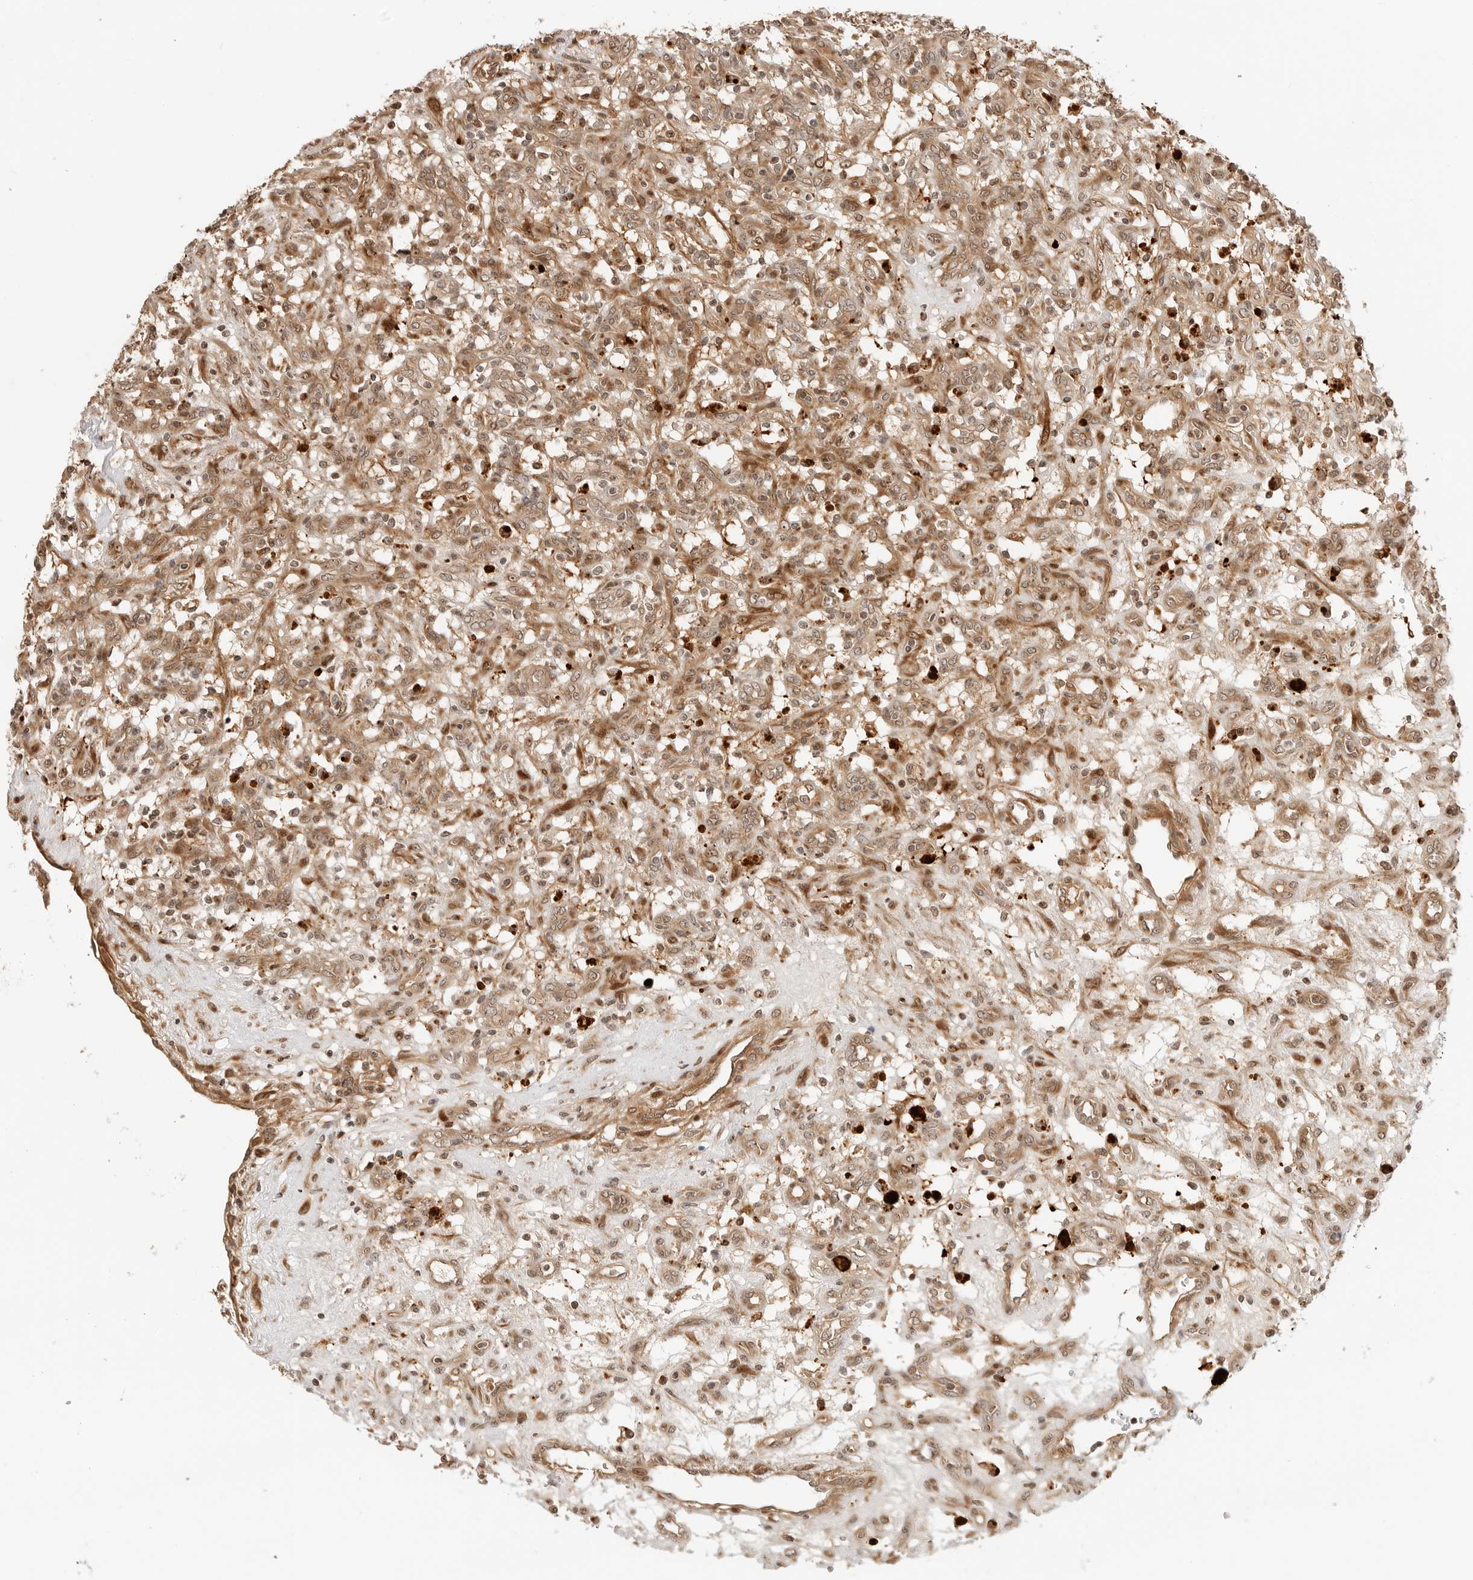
{"staining": {"intensity": "moderate", "quantity": ">75%", "location": "cytoplasmic/membranous,nuclear"}, "tissue": "renal cancer", "cell_type": "Tumor cells", "image_type": "cancer", "snomed": [{"axis": "morphology", "description": "Adenocarcinoma, NOS"}, {"axis": "topography", "description": "Kidney"}], "caption": "There is medium levels of moderate cytoplasmic/membranous and nuclear staining in tumor cells of adenocarcinoma (renal), as demonstrated by immunohistochemical staining (brown color).", "gene": "GEM", "patient": {"sex": "female", "age": 57}}